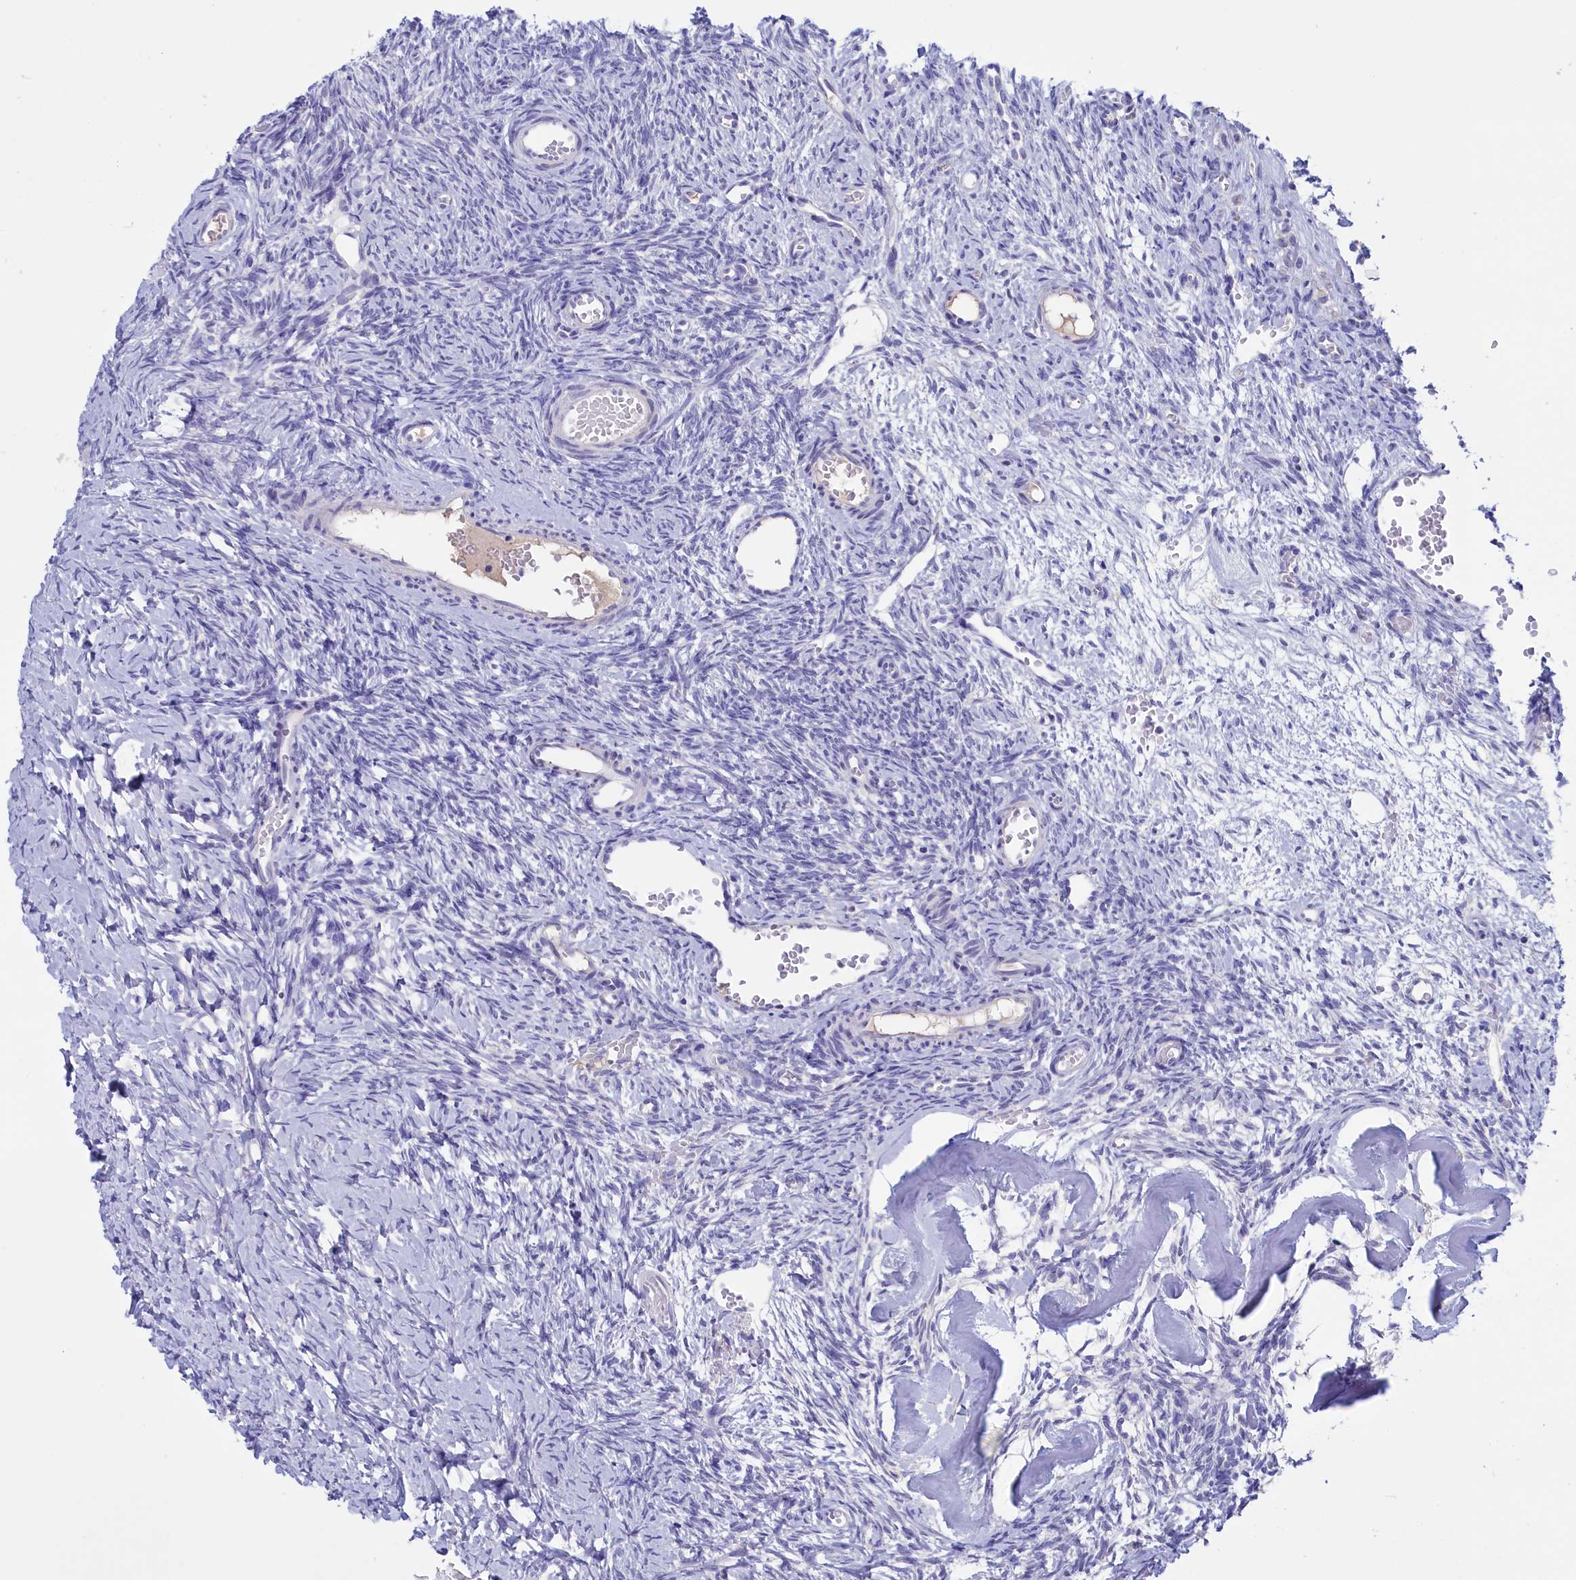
{"staining": {"intensity": "negative", "quantity": "none", "location": "none"}, "tissue": "ovary", "cell_type": "Ovarian stroma cells", "image_type": "normal", "snomed": [{"axis": "morphology", "description": "Normal tissue, NOS"}, {"axis": "topography", "description": "Ovary"}], "caption": "Micrograph shows no protein expression in ovarian stroma cells of normal ovary.", "gene": "ADGRA1", "patient": {"sex": "female", "age": 39}}